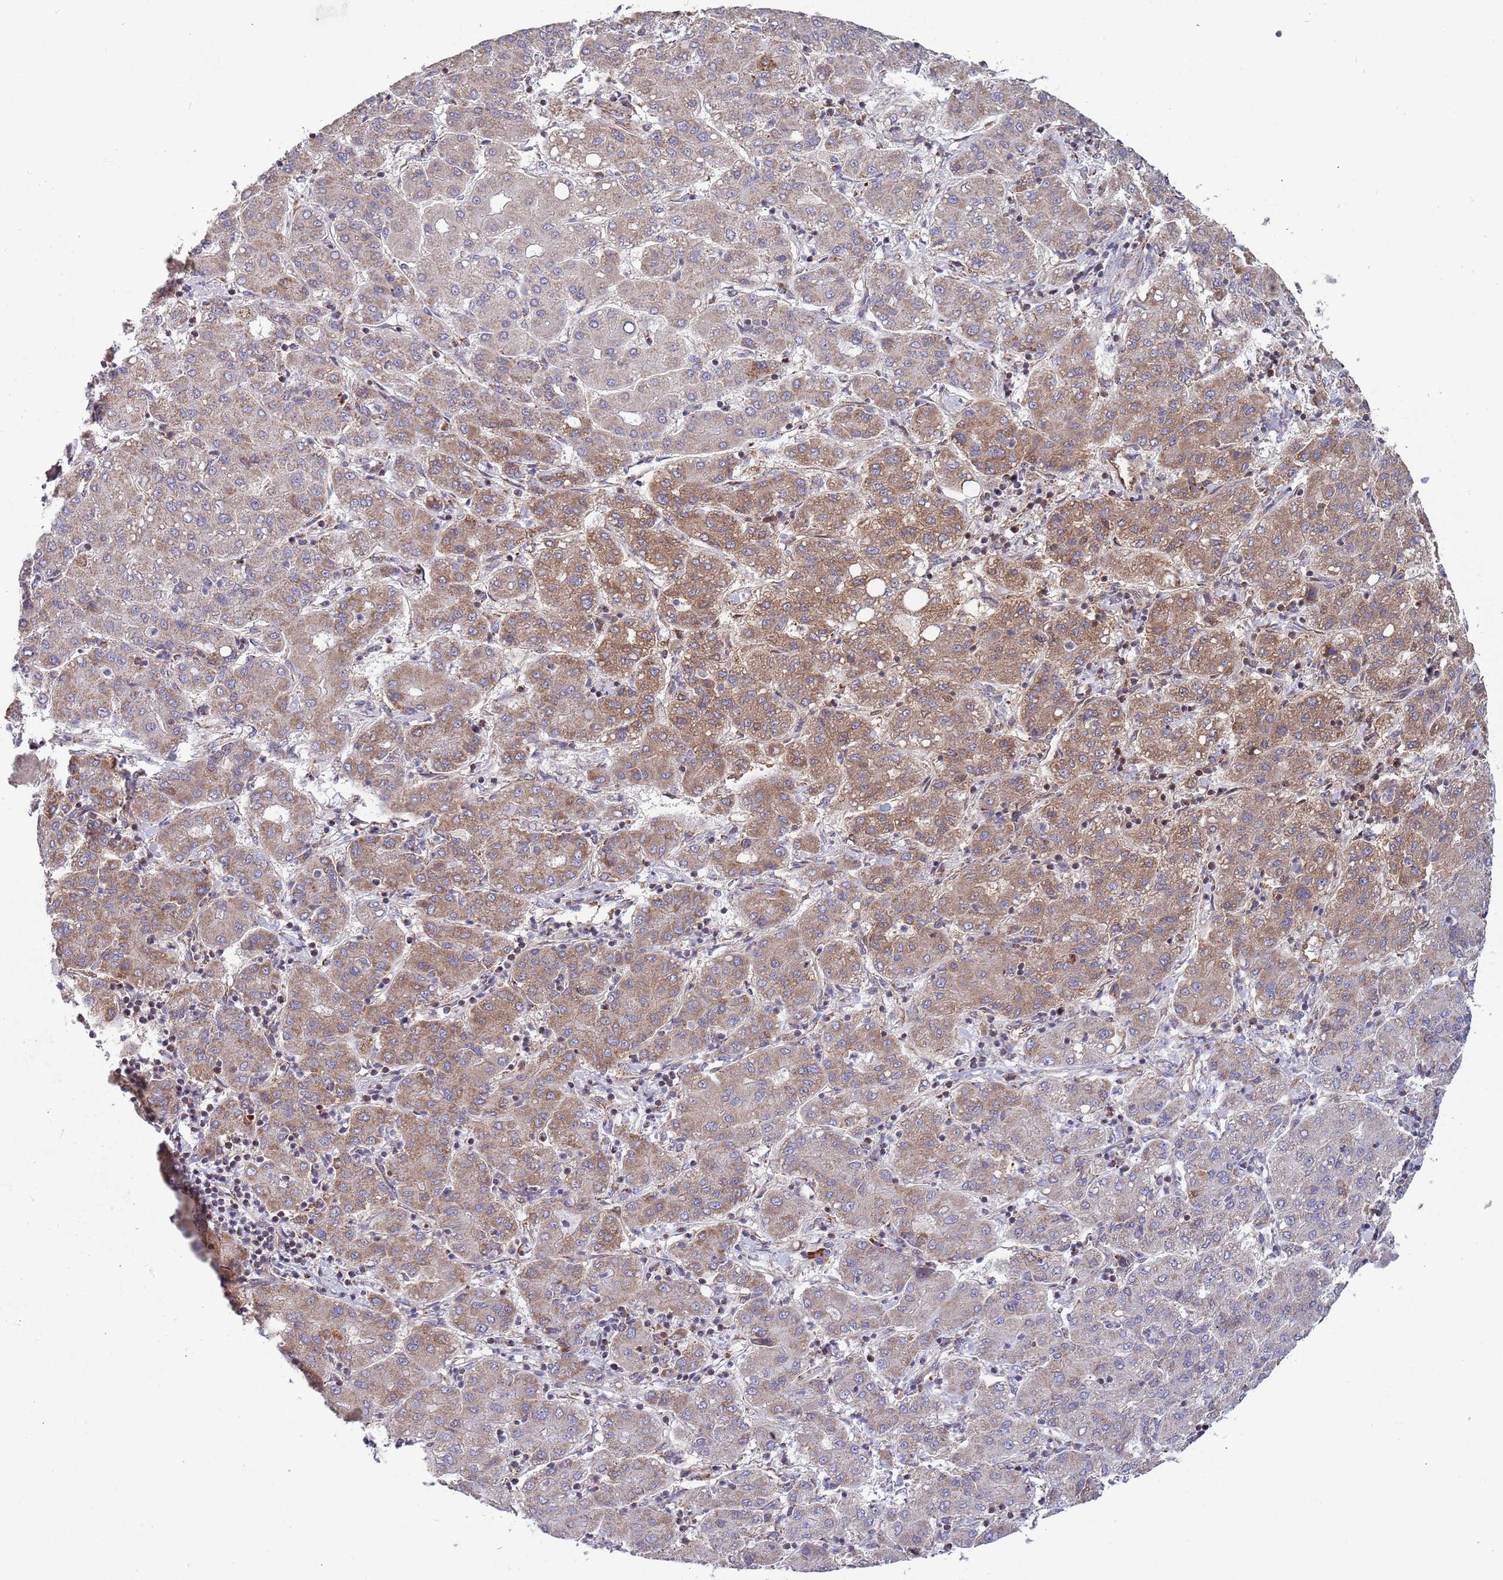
{"staining": {"intensity": "moderate", "quantity": "25%-75%", "location": "cytoplasmic/membranous"}, "tissue": "liver cancer", "cell_type": "Tumor cells", "image_type": "cancer", "snomed": [{"axis": "morphology", "description": "Carcinoma, Hepatocellular, NOS"}, {"axis": "topography", "description": "Liver"}], "caption": "Immunohistochemistry micrograph of neoplastic tissue: human liver cancer (hepatocellular carcinoma) stained using immunohistochemistry exhibits medium levels of moderate protein expression localized specifically in the cytoplasmic/membranous of tumor cells, appearing as a cytoplasmic/membranous brown color.", "gene": "VPS16", "patient": {"sex": "male", "age": 65}}